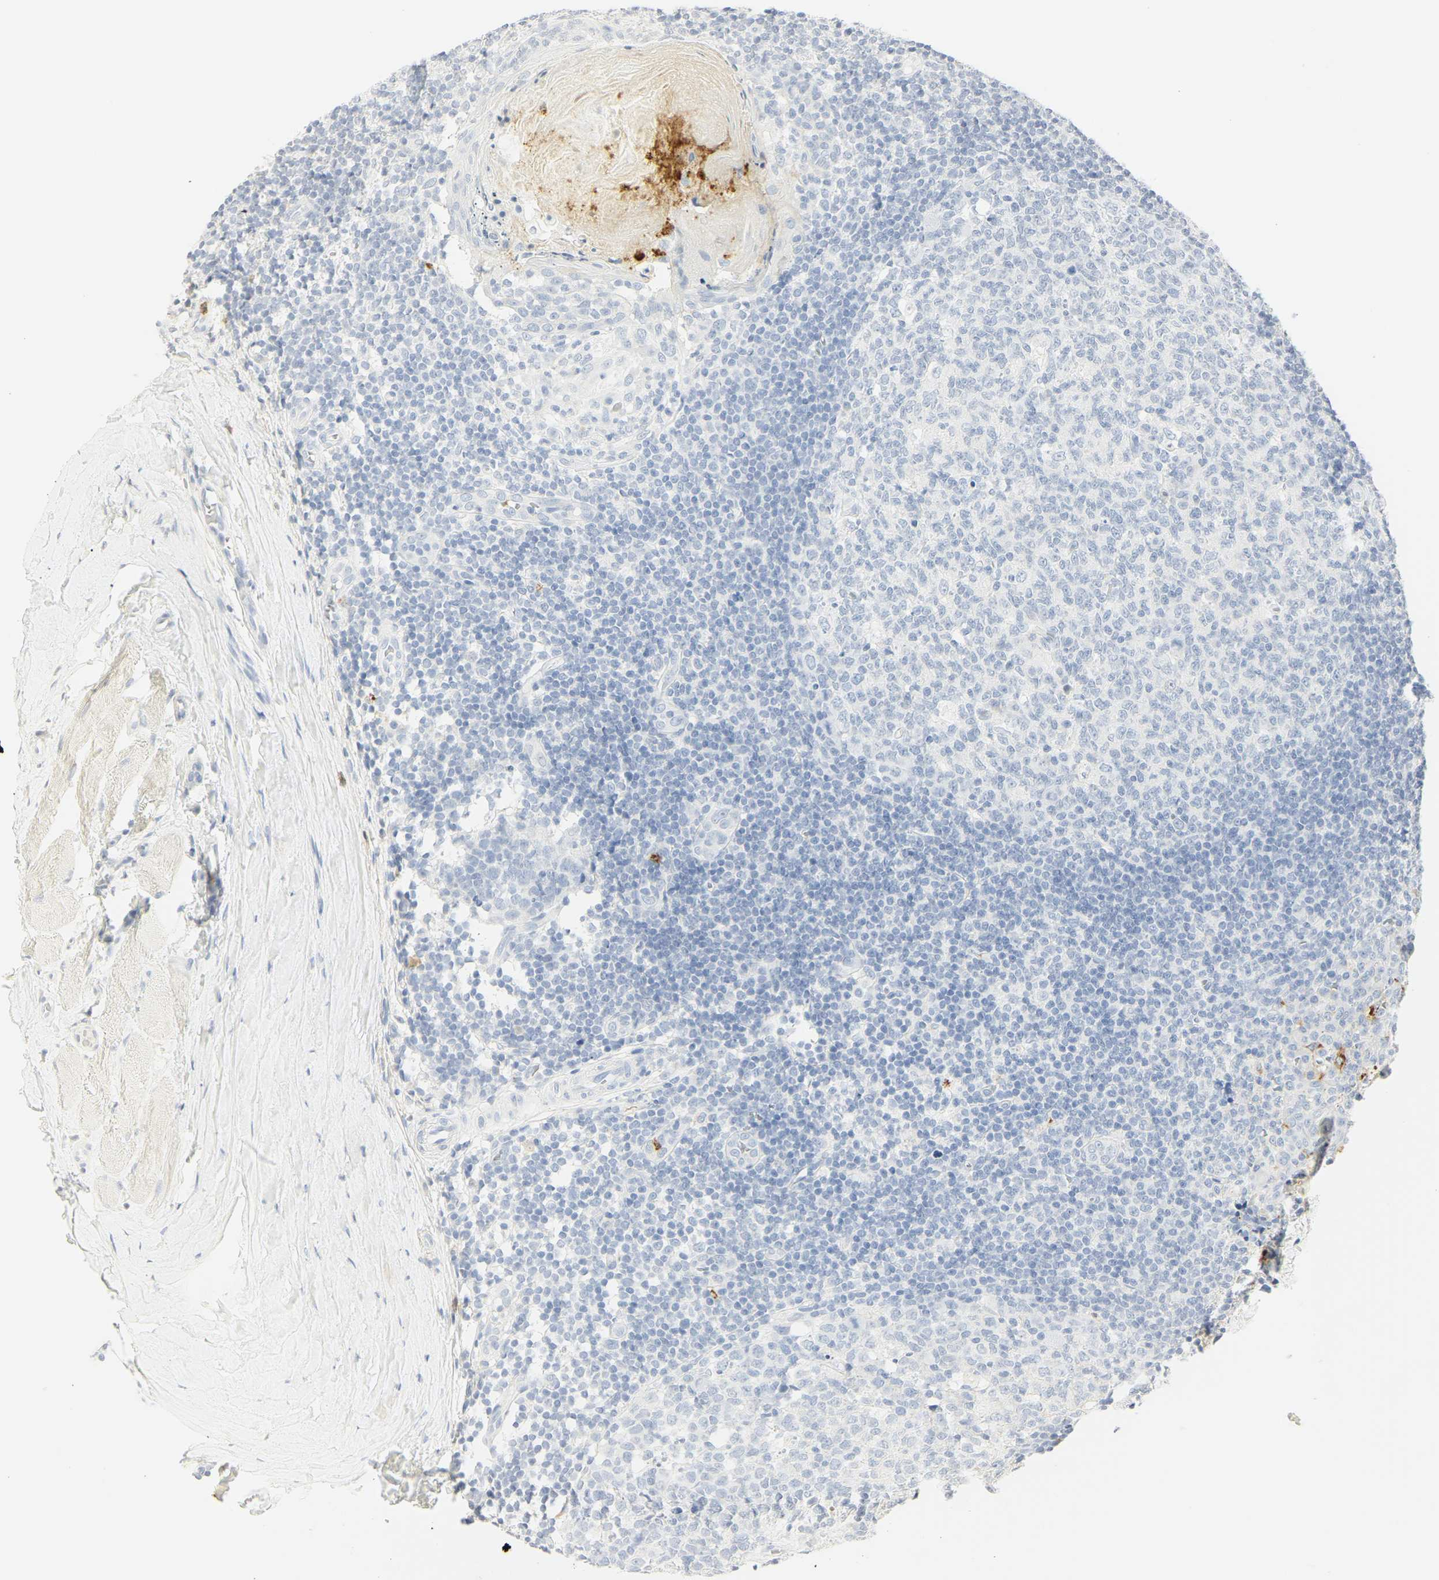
{"staining": {"intensity": "negative", "quantity": "none", "location": "none"}, "tissue": "tonsil", "cell_type": "Germinal center cells", "image_type": "normal", "snomed": [{"axis": "morphology", "description": "Normal tissue, NOS"}, {"axis": "topography", "description": "Tonsil"}], "caption": "Immunohistochemistry image of benign tonsil stained for a protein (brown), which reveals no positivity in germinal center cells. The staining is performed using DAB brown chromogen with nuclei counter-stained in using hematoxylin.", "gene": "MPO", "patient": {"sex": "female", "age": 19}}